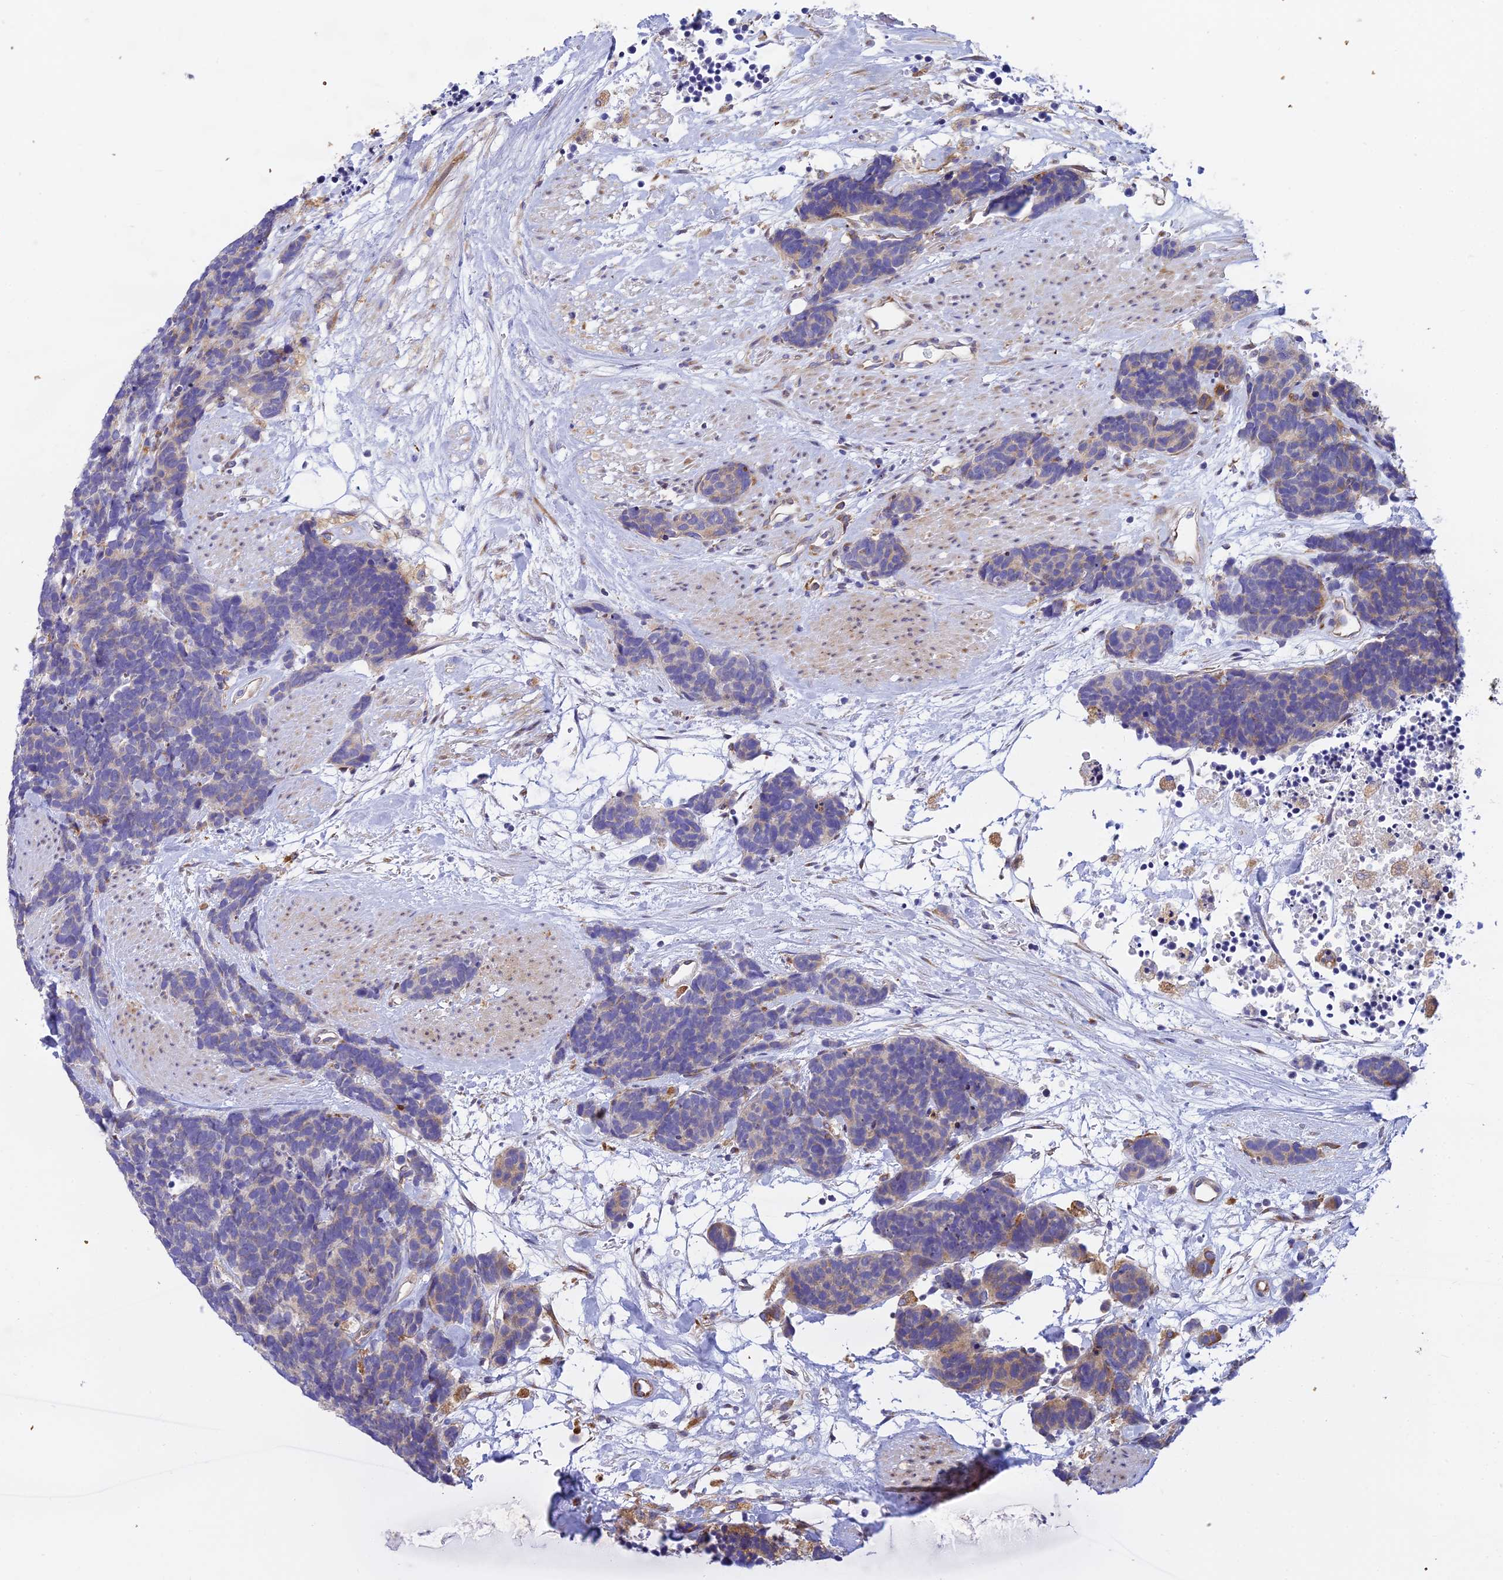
{"staining": {"intensity": "weak", "quantity": "<25%", "location": "cytoplasmic/membranous"}, "tissue": "carcinoid", "cell_type": "Tumor cells", "image_type": "cancer", "snomed": [{"axis": "morphology", "description": "Carcinoma, NOS"}, {"axis": "morphology", "description": "Carcinoid, malignant, NOS"}, {"axis": "topography", "description": "Urinary bladder"}], "caption": "This is a histopathology image of immunohistochemistry staining of carcinoid, which shows no staining in tumor cells. (DAB (3,3'-diaminobenzidine) immunohistochemistry (IHC) with hematoxylin counter stain).", "gene": "CLCN7", "patient": {"sex": "male", "age": 57}}